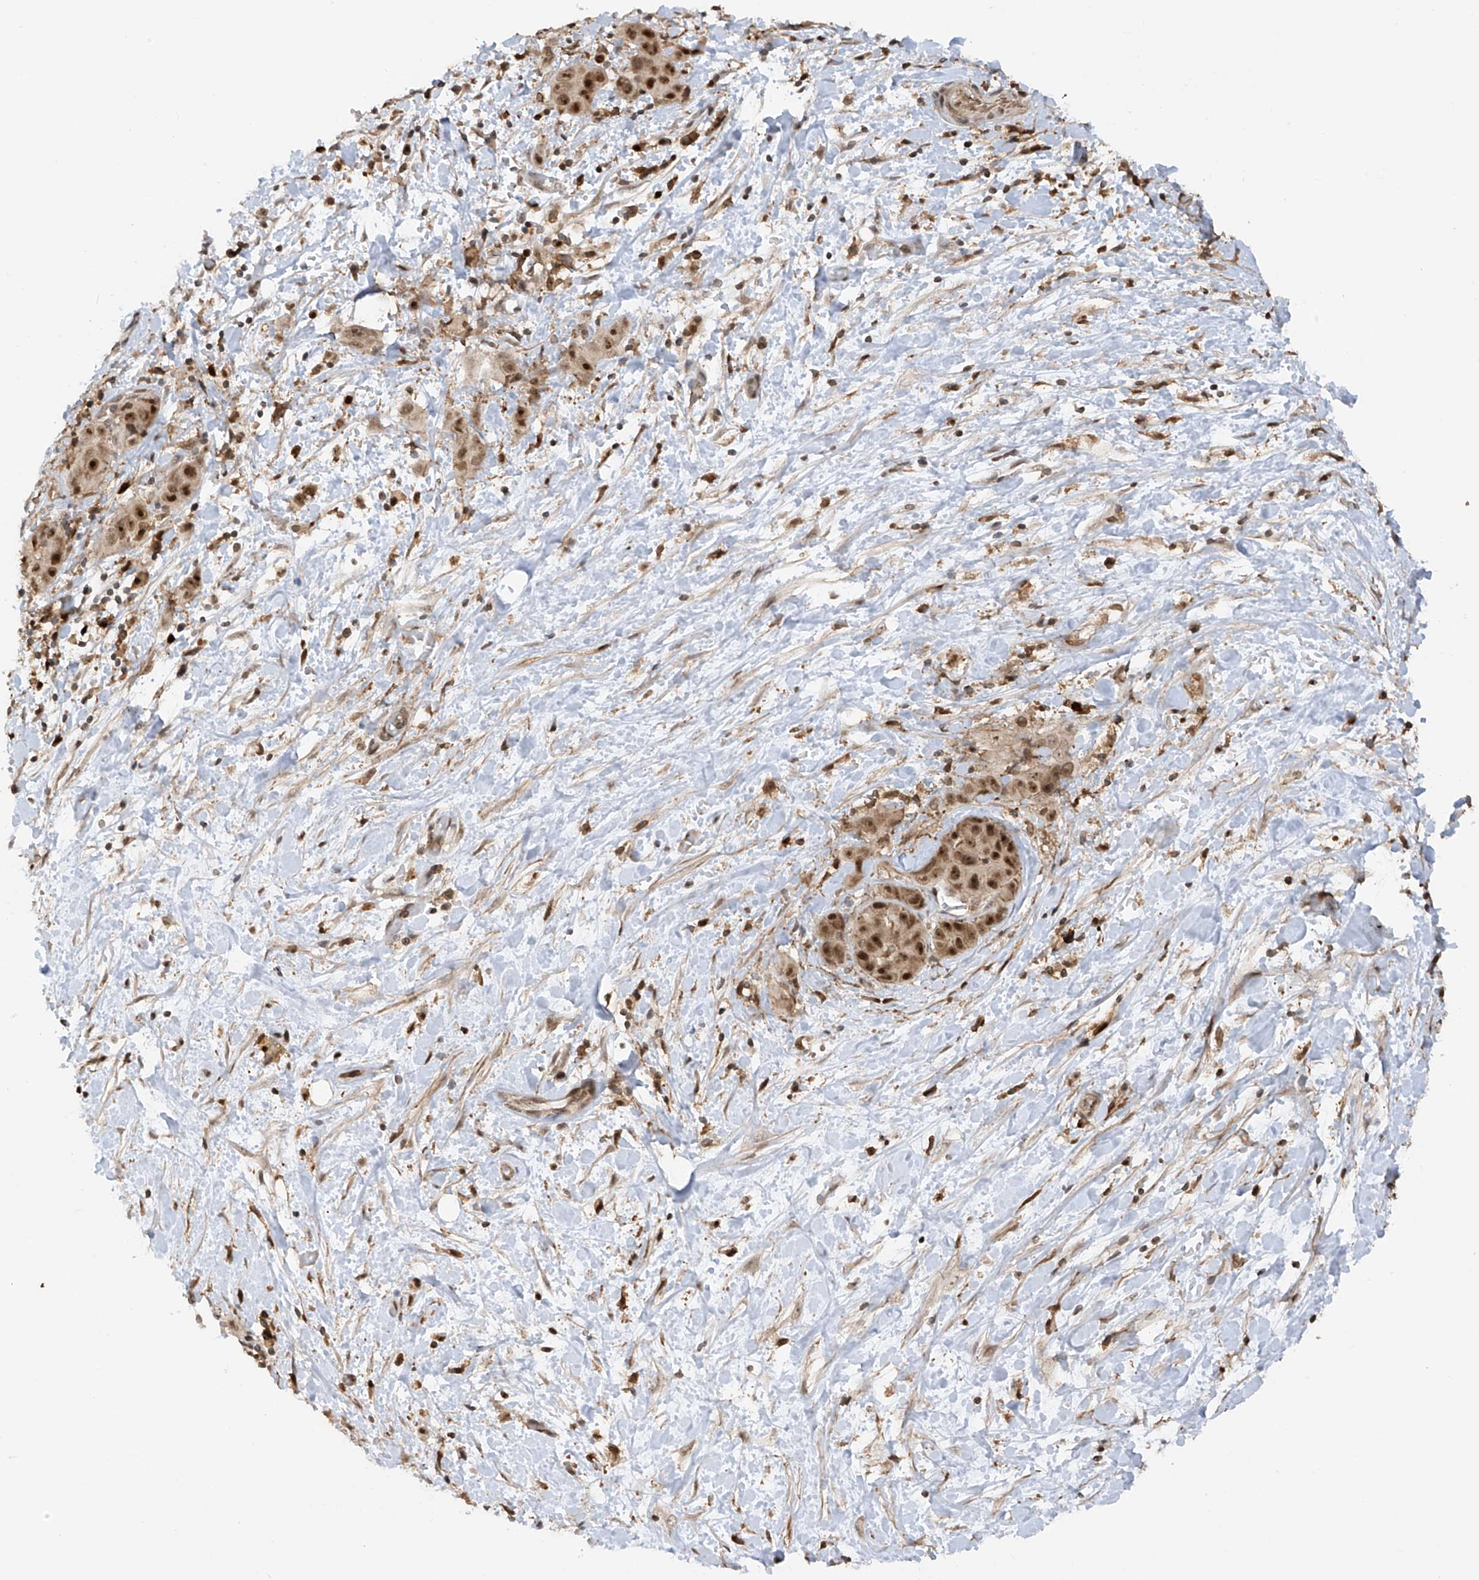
{"staining": {"intensity": "strong", "quantity": "25%-75%", "location": "cytoplasmic/membranous,nuclear"}, "tissue": "liver cancer", "cell_type": "Tumor cells", "image_type": "cancer", "snomed": [{"axis": "morphology", "description": "Cholangiocarcinoma"}, {"axis": "topography", "description": "Liver"}], "caption": "Human liver cholangiocarcinoma stained for a protein (brown) exhibits strong cytoplasmic/membranous and nuclear positive staining in about 25%-75% of tumor cells.", "gene": "REPIN1", "patient": {"sex": "female", "age": 52}}